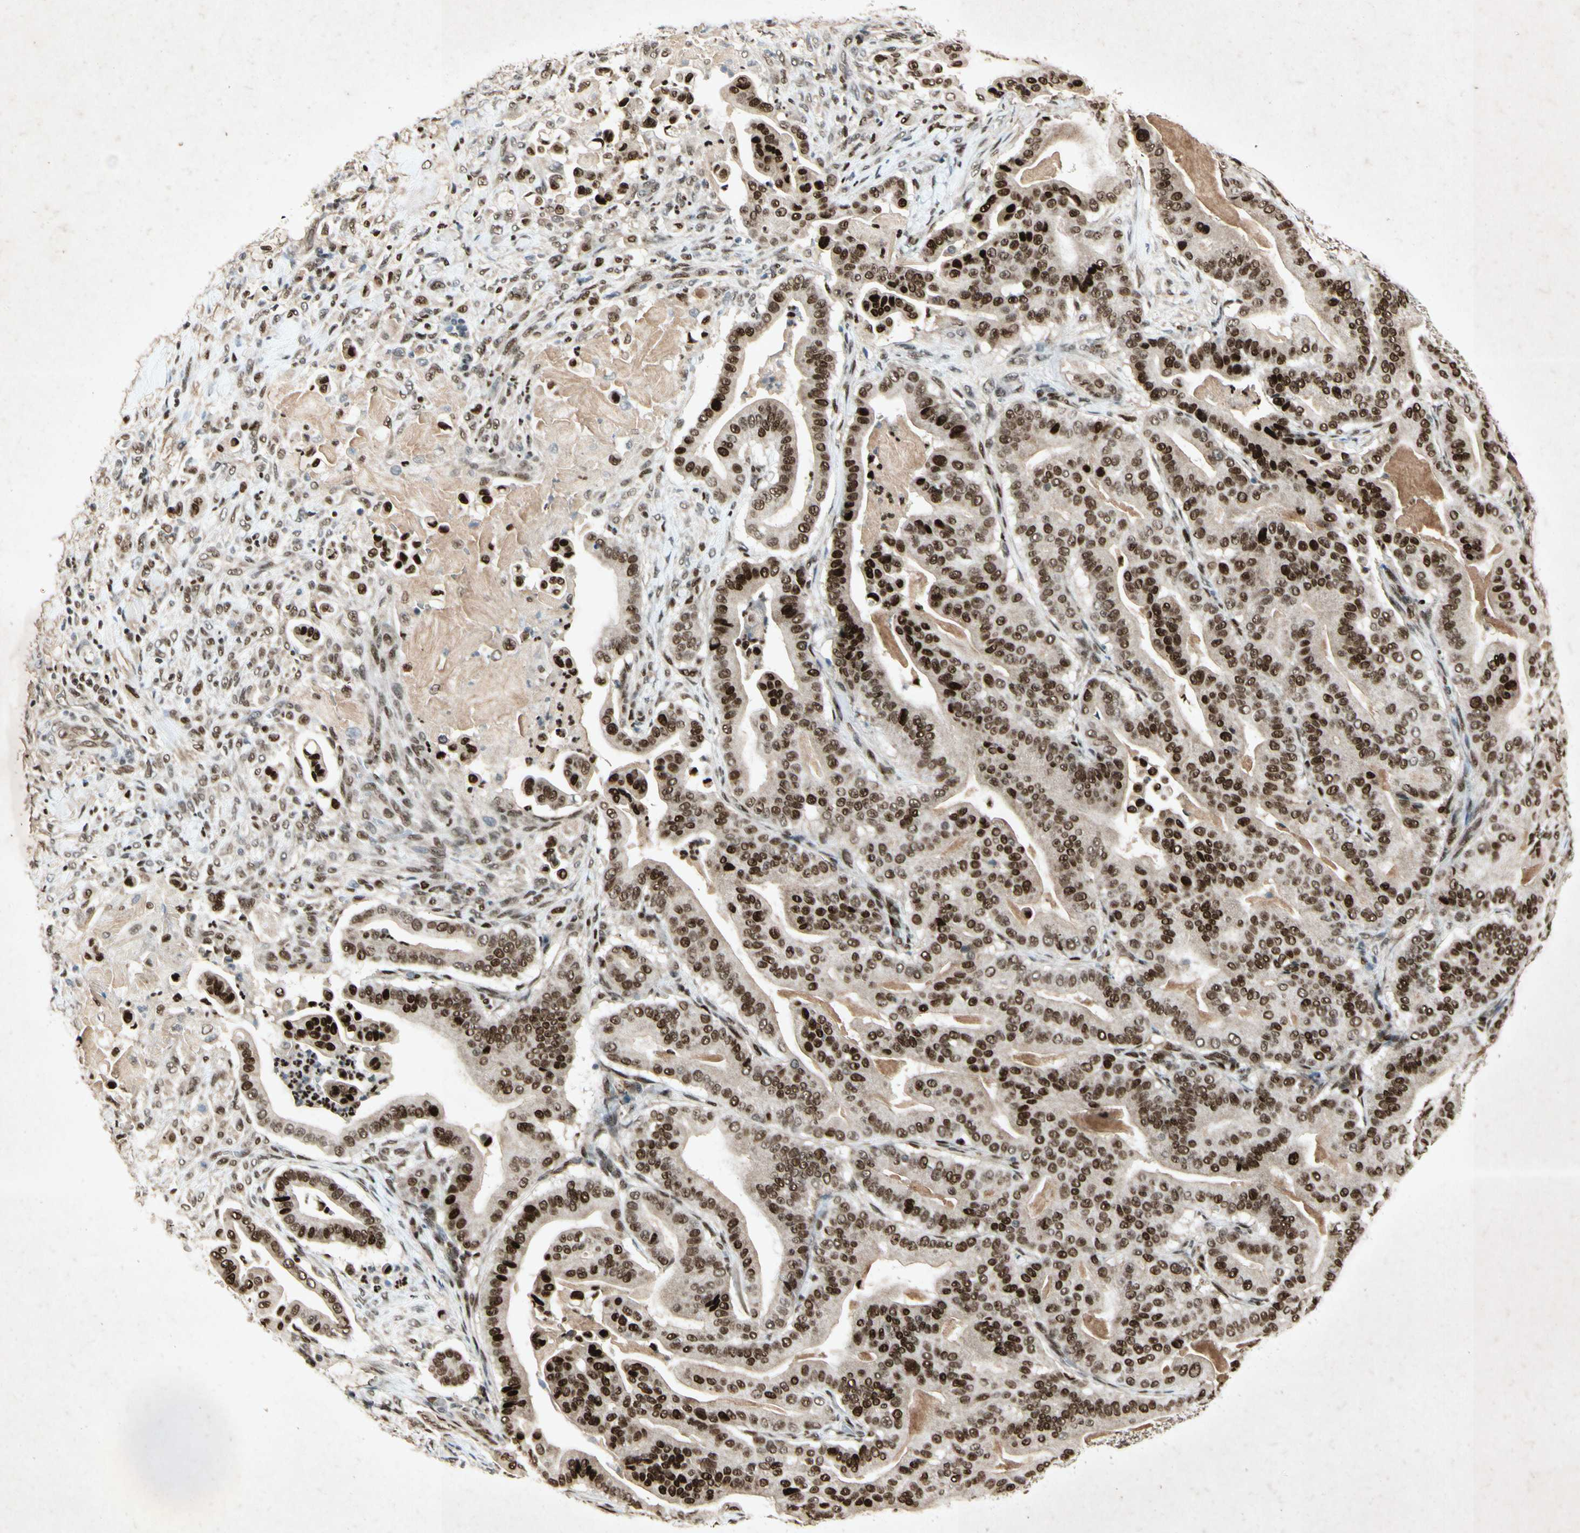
{"staining": {"intensity": "strong", "quantity": ">75%", "location": "nuclear"}, "tissue": "pancreatic cancer", "cell_type": "Tumor cells", "image_type": "cancer", "snomed": [{"axis": "morphology", "description": "Adenocarcinoma, NOS"}, {"axis": "topography", "description": "Pancreas"}], "caption": "IHC (DAB) staining of pancreatic cancer exhibits strong nuclear protein expression in about >75% of tumor cells. (DAB (3,3'-diaminobenzidine) IHC with brightfield microscopy, high magnification).", "gene": "RNF43", "patient": {"sex": "male", "age": 63}}